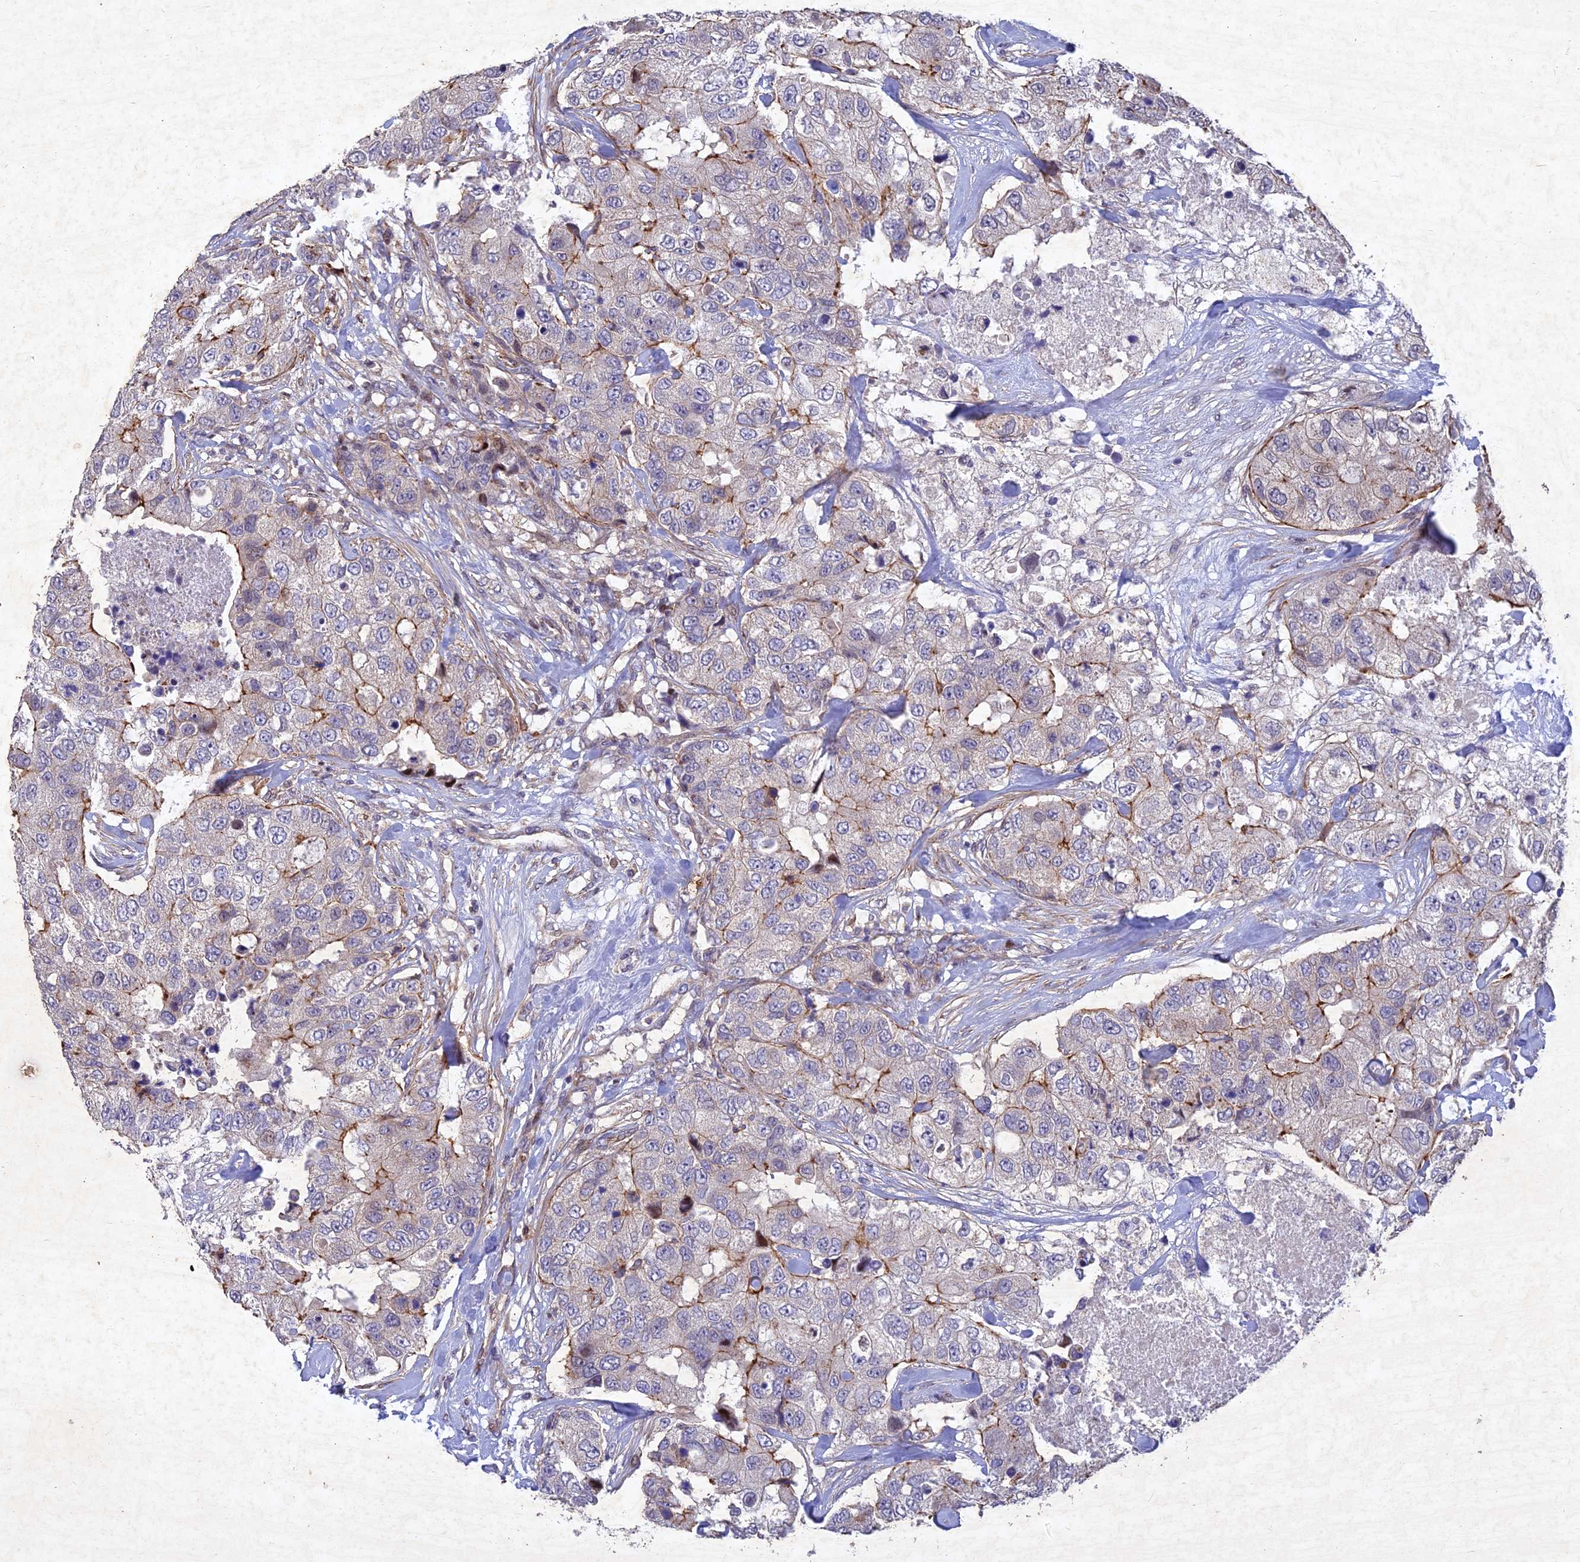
{"staining": {"intensity": "moderate", "quantity": "<25%", "location": "cytoplasmic/membranous"}, "tissue": "breast cancer", "cell_type": "Tumor cells", "image_type": "cancer", "snomed": [{"axis": "morphology", "description": "Duct carcinoma"}, {"axis": "topography", "description": "Breast"}], "caption": "A photomicrograph showing moderate cytoplasmic/membranous positivity in approximately <25% of tumor cells in breast cancer (intraductal carcinoma), as visualized by brown immunohistochemical staining.", "gene": "RELCH", "patient": {"sex": "female", "age": 62}}